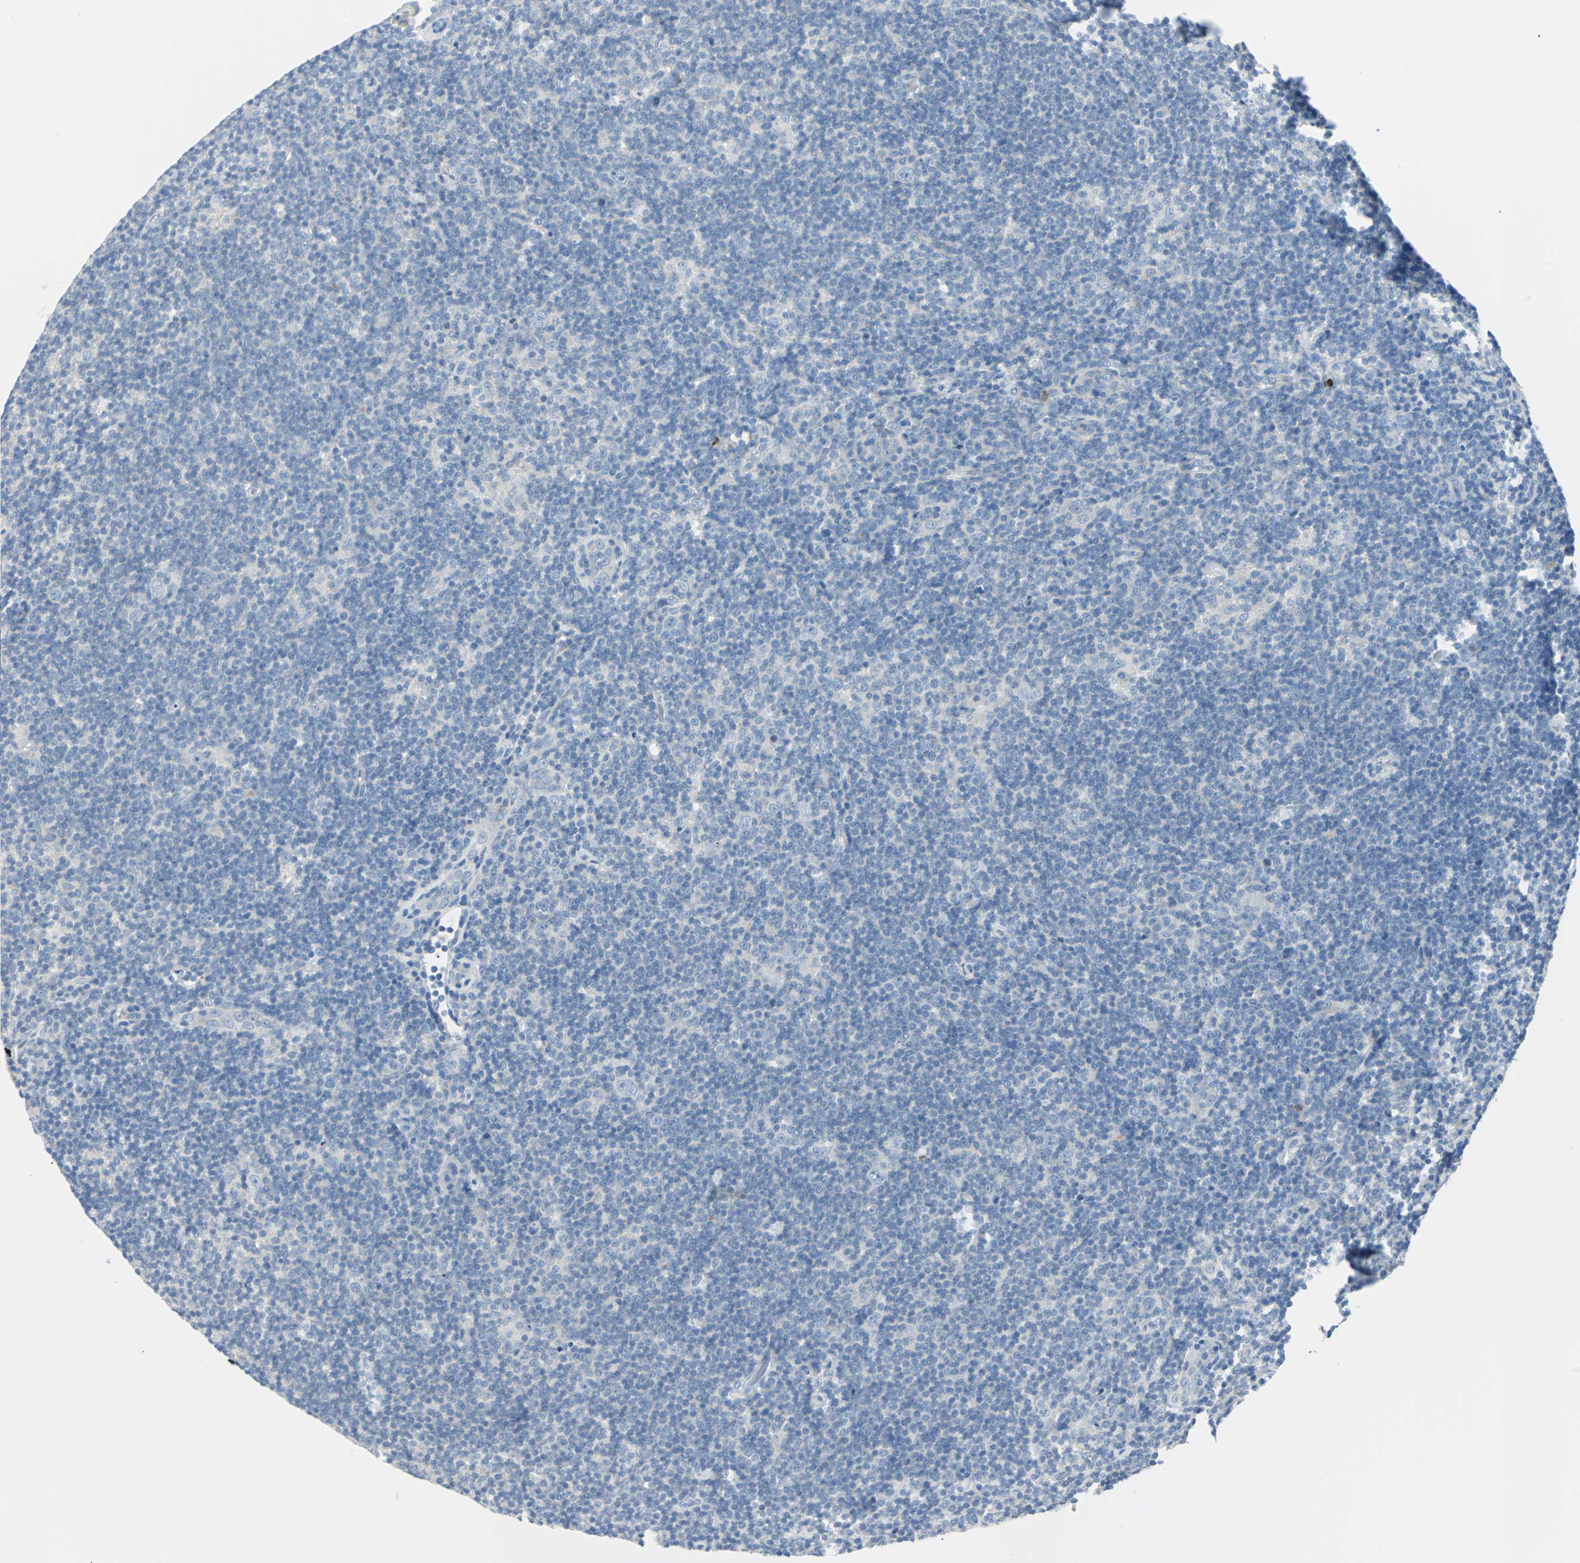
{"staining": {"intensity": "negative", "quantity": "none", "location": "none"}, "tissue": "lymphoma", "cell_type": "Tumor cells", "image_type": "cancer", "snomed": [{"axis": "morphology", "description": "Hodgkin's disease, NOS"}, {"axis": "topography", "description": "Lymph node"}], "caption": "Immunohistochemistry (IHC) histopathology image of lymphoma stained for a protein (brown), which demonstrates no staining in tumor cells.", "gene": "RASA1", "patient": {"sex": "female", "age": 57}}